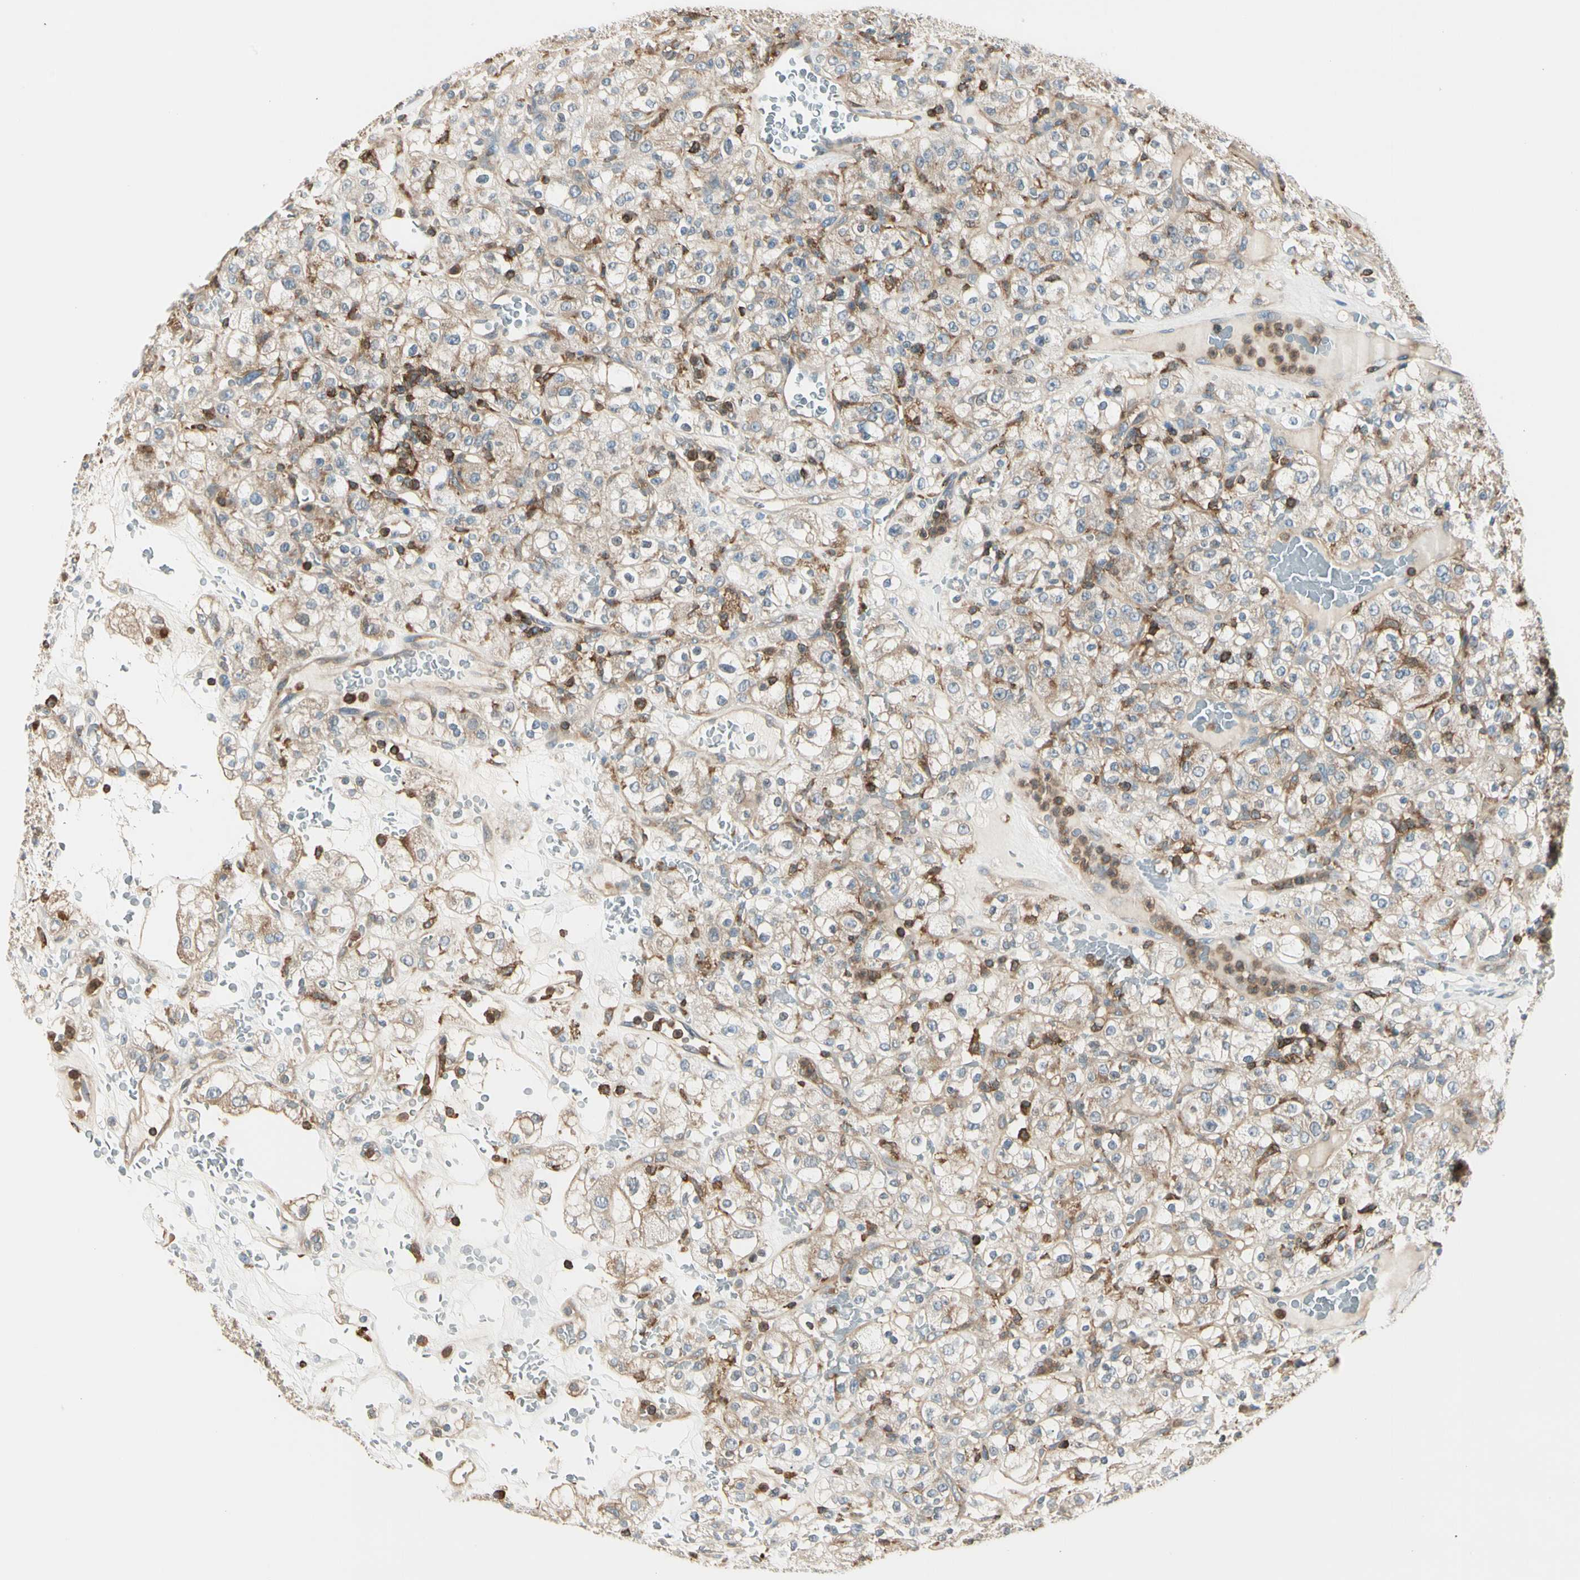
{"staining": {"intensity": "weak", "quantity": ">75%", "location": "cytoplasmic/membranous"}, "tissue": "renal cancer", "cell_type": "Tumor cells", "image_type": "cancer", "snomed": [{"axis": "morphology", "description": "Normal tissue, NOS"}, {"axis": "morphology", "description": "Adenocarcinoma, NOS"}, {"axis": "topography", "description": "Kidney"}], "caption": "IHC micrograph of renal cancer stained for a protein (brown), which demonstrates low levels of weak cytoplasmic/membranous expression in about >75% of tumor cells.", "gene": "CAPZA2", "patient": {"sex": "female", "age": 72}}